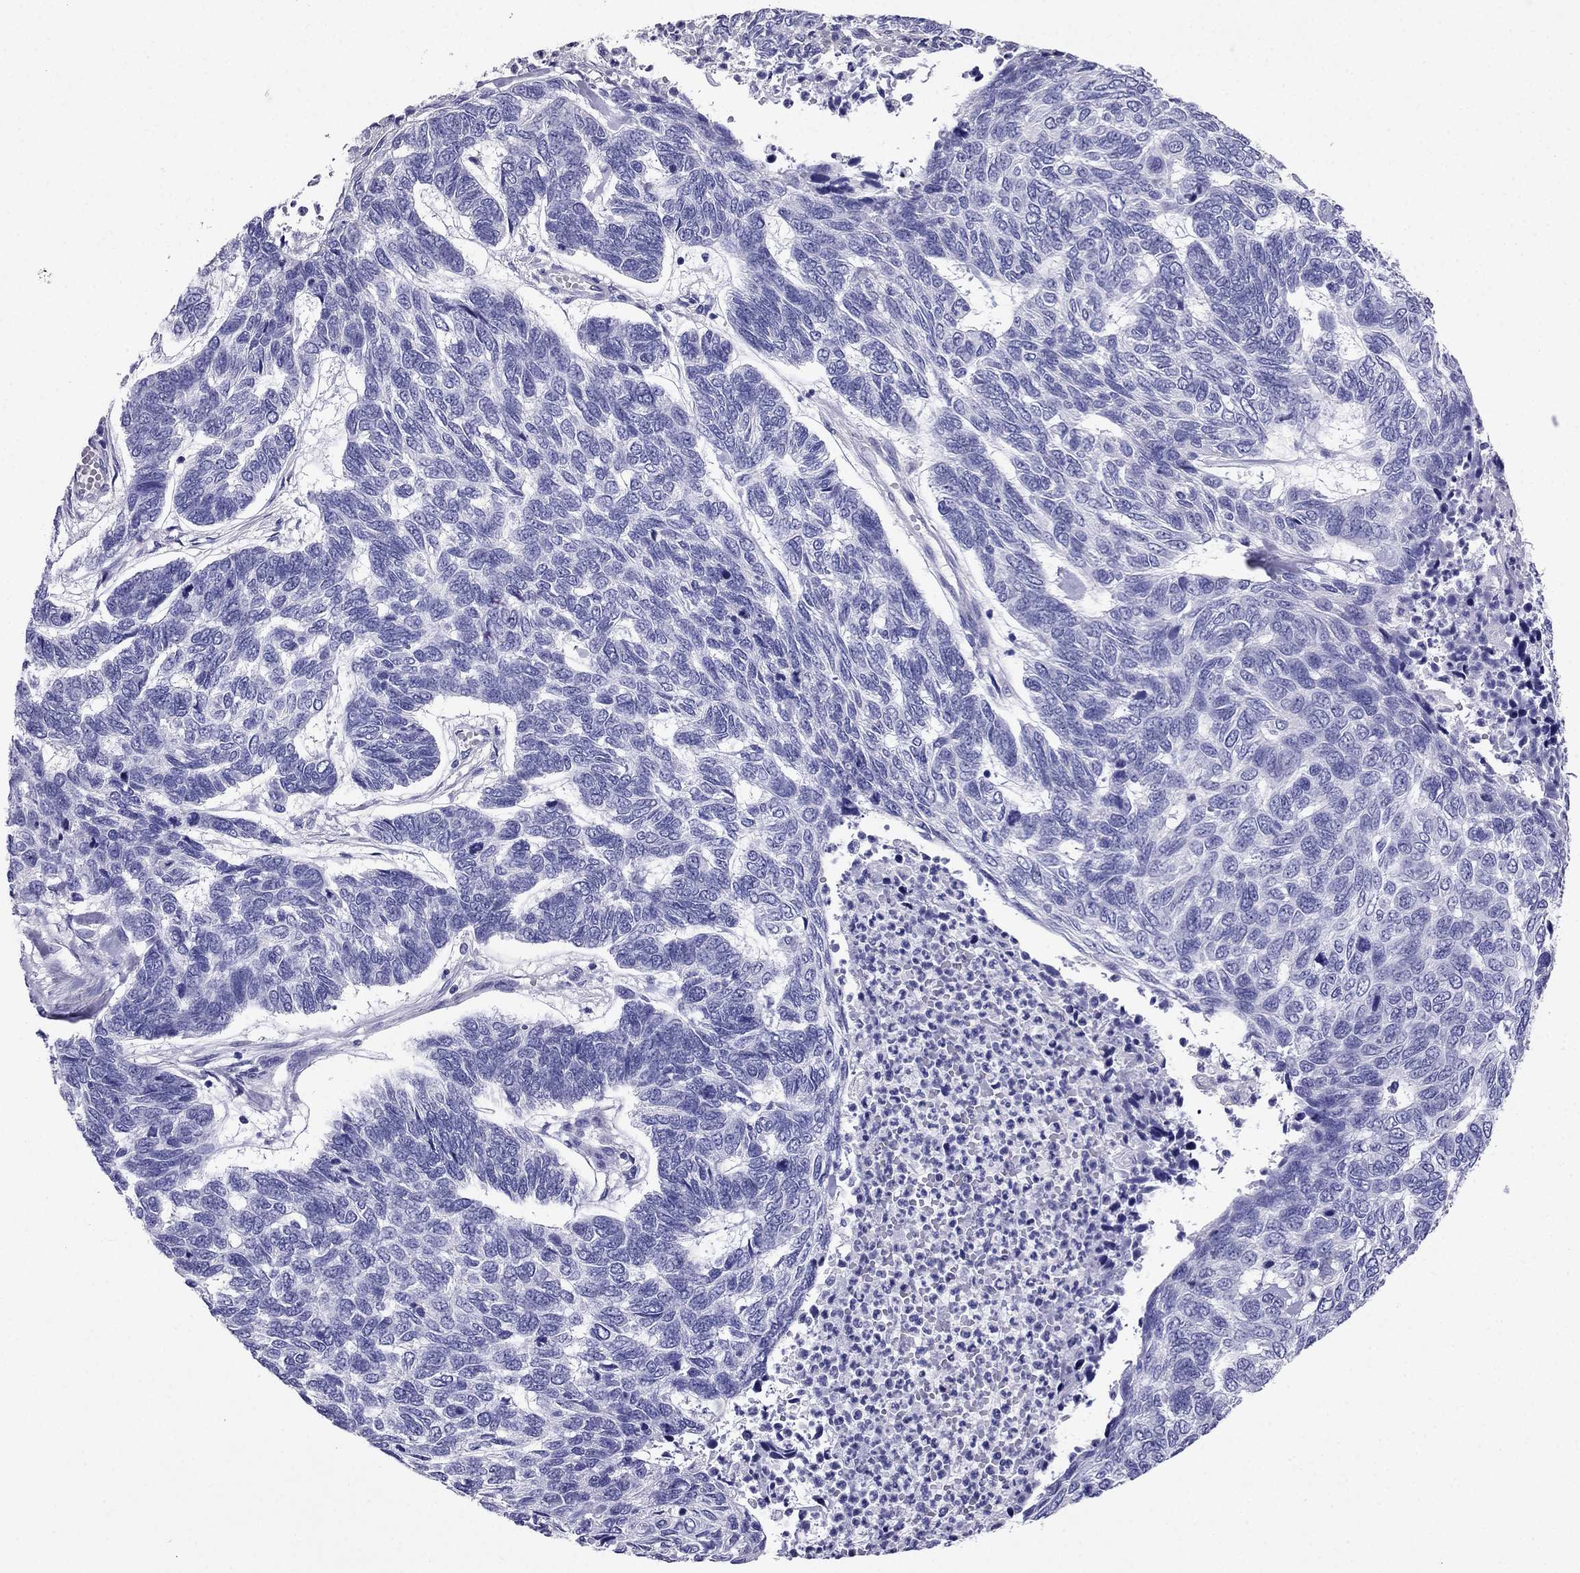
{"staining": {"intensity": "negative", "quantity": "none", "location": "none"}, "tissue": "skin cancer", "cell_type": "Tumor cells", "image_type": "cancer", "snomed": [{"axis": "morphology", "description": "Basal cell carcinoma"}, {"axis": "topography", "description": "Skin"}], "caption": "A photomicrograph of human skin cancer is negative for staining in tumor cells. (Stains: DAB IHC with hematoxylin counter stain, Microscopy: brightfield microscopy at high magnification).", "gene": "PTH", "patient": {"sex": "female", "age": 65}}